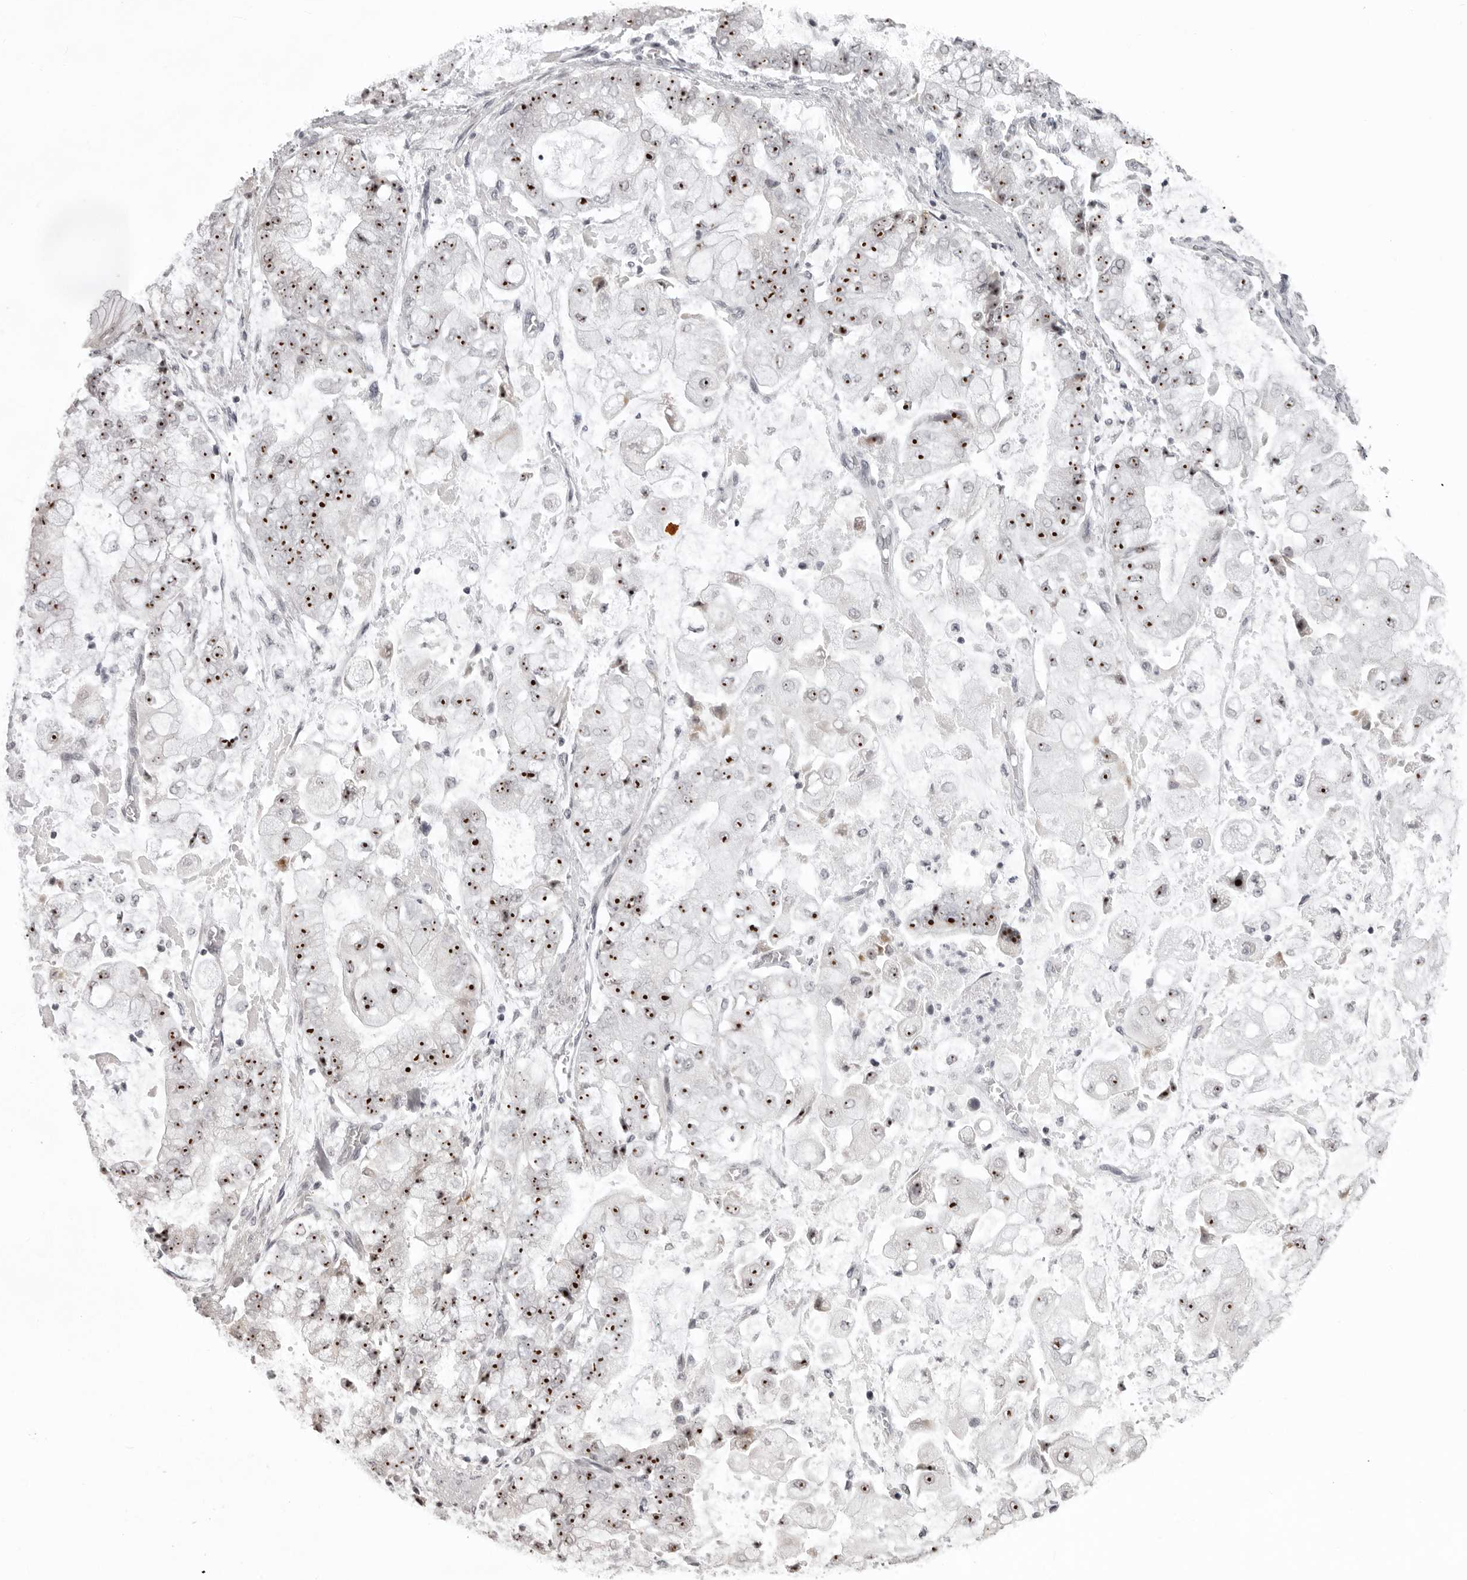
{"staining": {"intensity": "strong", "quantity": ">75%", "location": "nuclear"}, "tissue": "stomach cancer", "cell_type": "Tumor cells", "image_type": "cancer", "snomed": [{"axis": "morphology", "description": "Adenocarcinoma, NOS"}, {"axis": "topography", "description": "Stomach"}], "caption": "Stomach adenocarcinoma stained for a protein demonstrates strong nuclear positivity in tumor cells. The protein is shown in brown color, while the nuclei are stained blue.", "gene": "HELZ", "patient": {"sex": "male", "age": 76}}